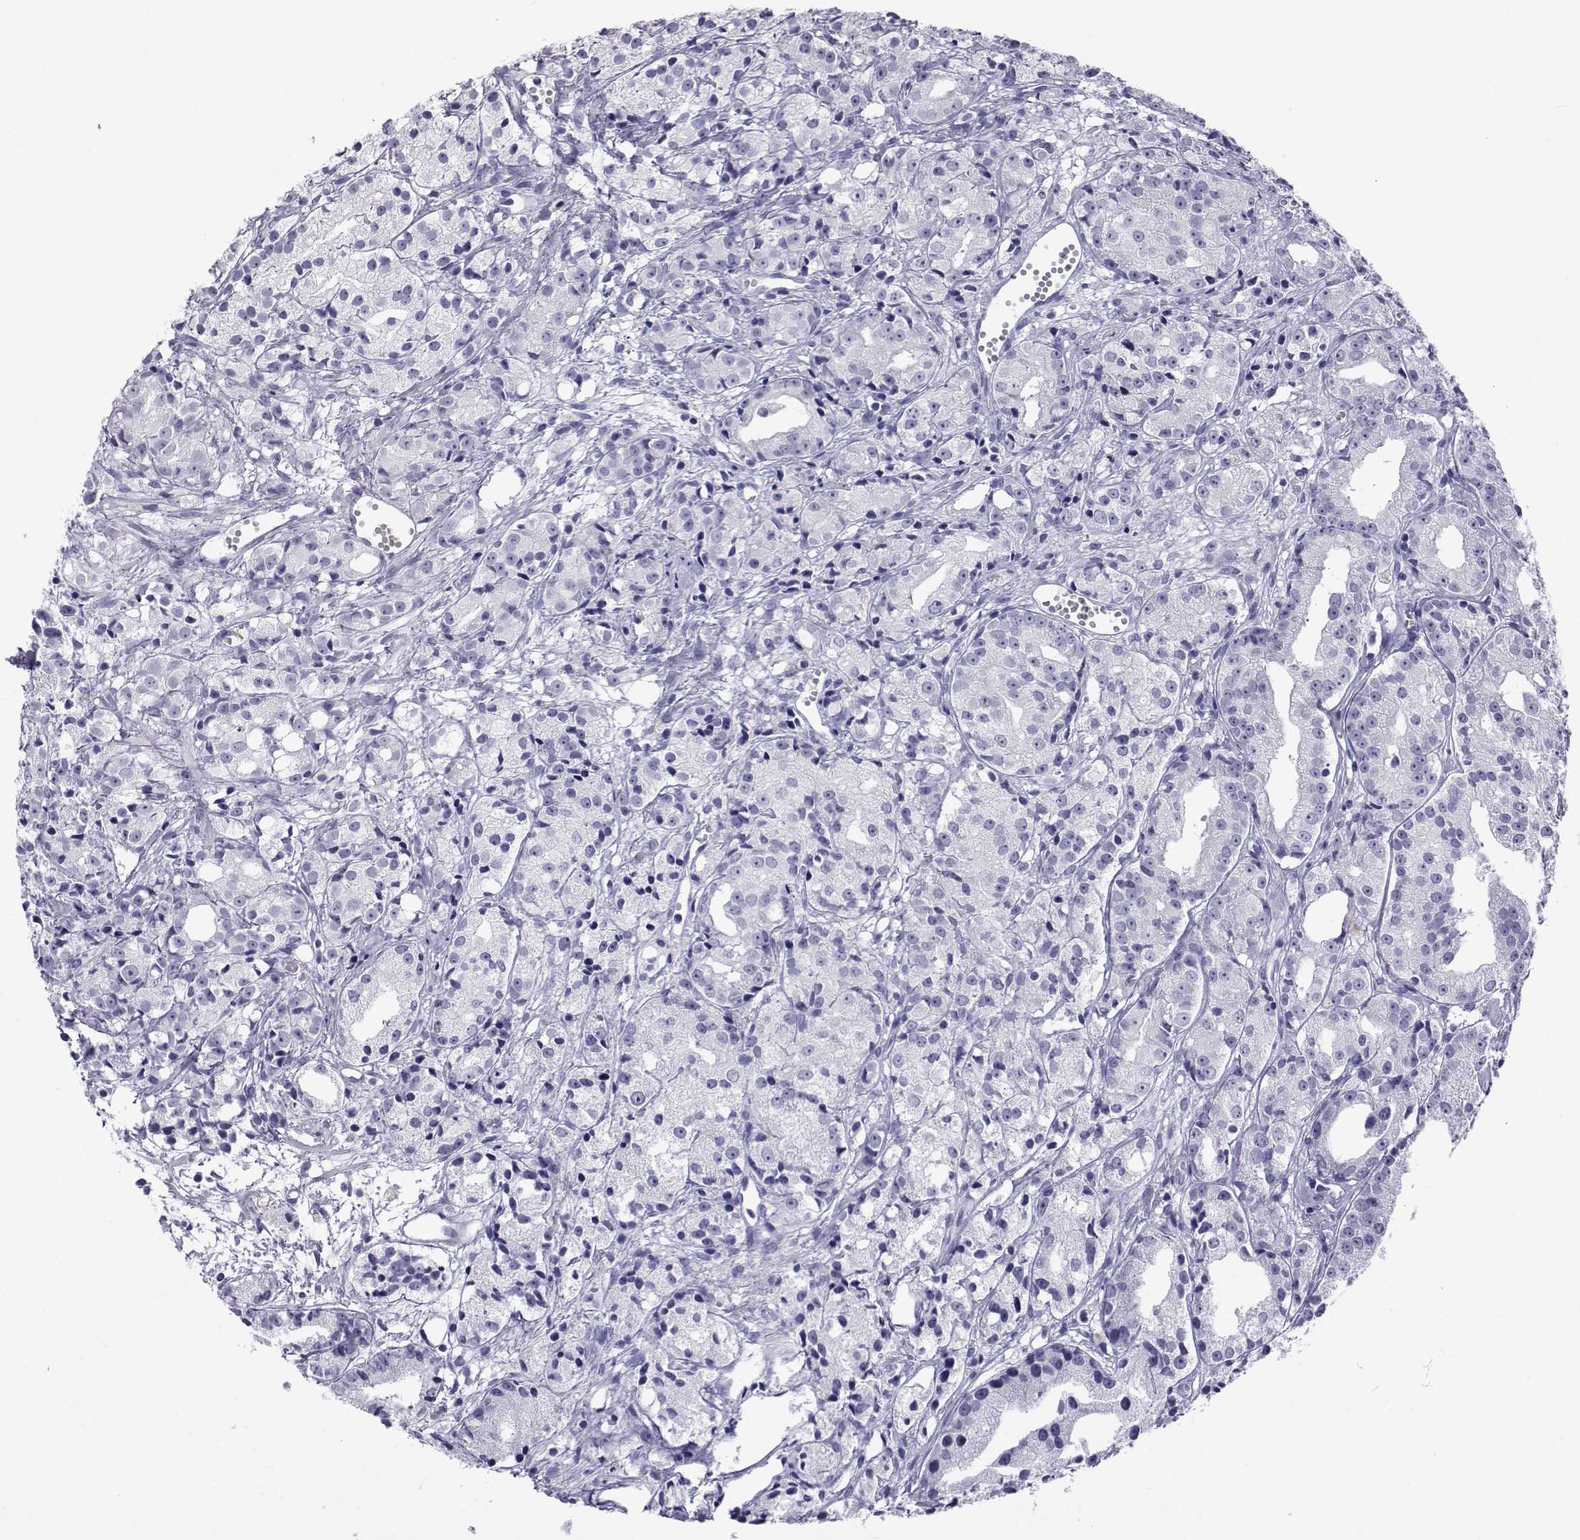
{"staining": {"intensity": "negative", "quantity": "none", "location": "none"}, "tissue": "prostate cancer", "cell_type": "Tumor cells", "image_type": "cancer", "snomed": [{"axis": "morphology", "description": "Adenocarcinoma, Medium grade"}, {"axis": "topography", "description": "Prostate"}], "caption": "Adenocarcinoma (medium-grade) (prostate) was stained to show a protein in brown. There is no significant expression in tumor cells. (DAB (3,3'-diaminobenzidine) immunohistochemistry (IHC), high magnification).", "gene": "ACTL7A", "patient": {"sex": "male", "age": 74}}